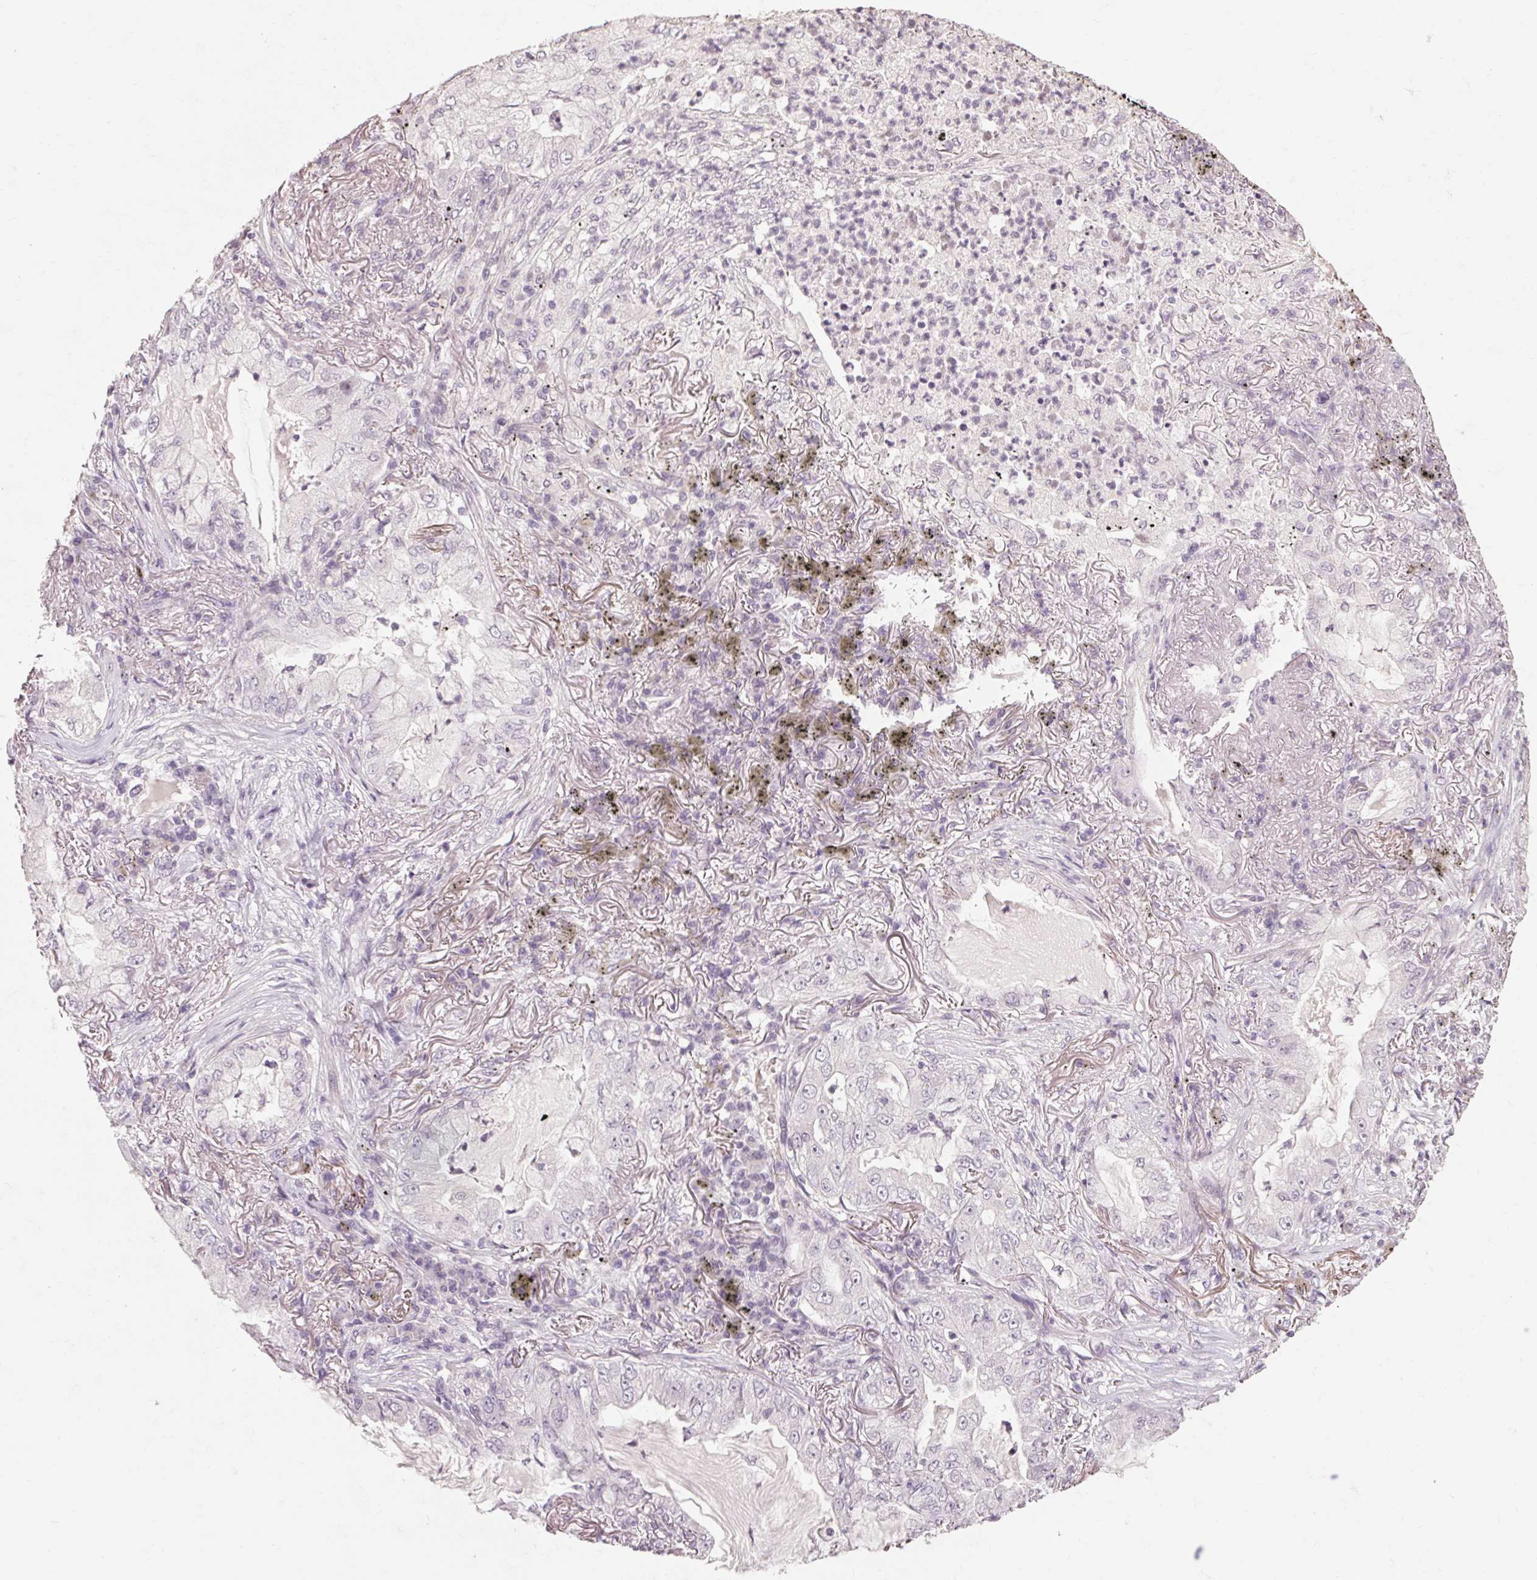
{"staining": {"intensity": "negative", "quantity": "none", "location": "none"}, "tissue": "lung cancer", "cell_type": "Tumor cells", "image_type": "cancer", "snomed": [{"axis": "morphology", "description": "Adenocarcinoma, NOS"}, {"axis": "topography", "description": "Lung"}], "caption": "Immunohistochemistry image of human lung cancer (adenocarcinoma) stained for a protein (brown), which shows no positivity in tumor cells.", "gene": "POMC", "patient": {"sex": "female", "age": 73}}